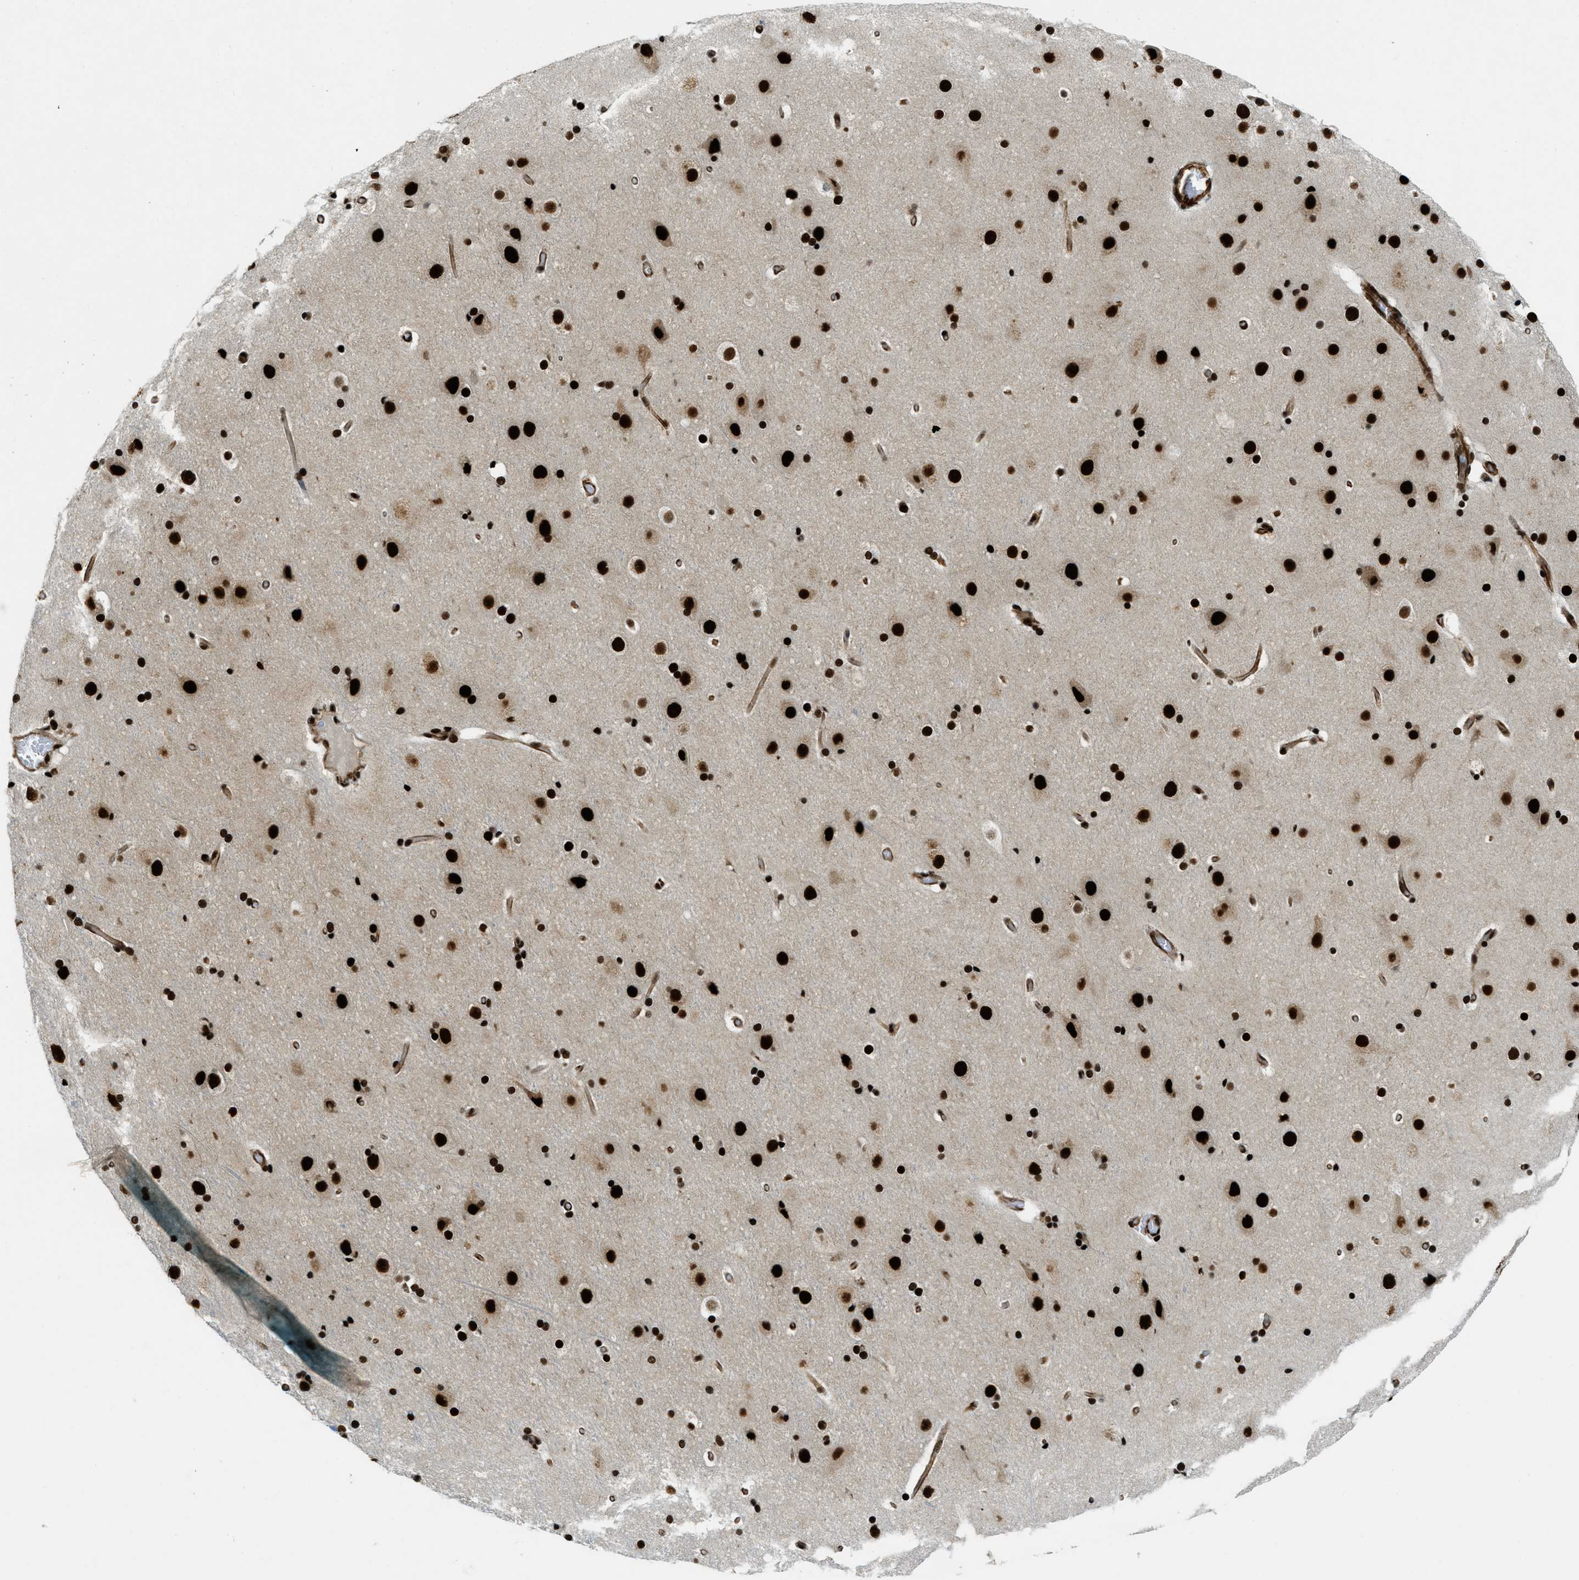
{"staining": {"intensity": "strong", "quantity": ">75%", "location": "cytoplasmic/membranous,nuclear"}, "tissue": "cerebral cortex", "cell_type": "Endothelial cells", "image_type": "normal", "snomed": [{"axis": "morphology", "description": "Normal tissue, NOS"}, {"axis": "topography", "description": "Cerebral cortex"}], "caption": "Immunohistochemical staining of normal human cerebral cortex shows strong cytoplasmic/membranous,nuclear protein expression in about >75% of endothelial cells.", "gene": "ZFR", "patient": {"sex": "male", "age": 57}}